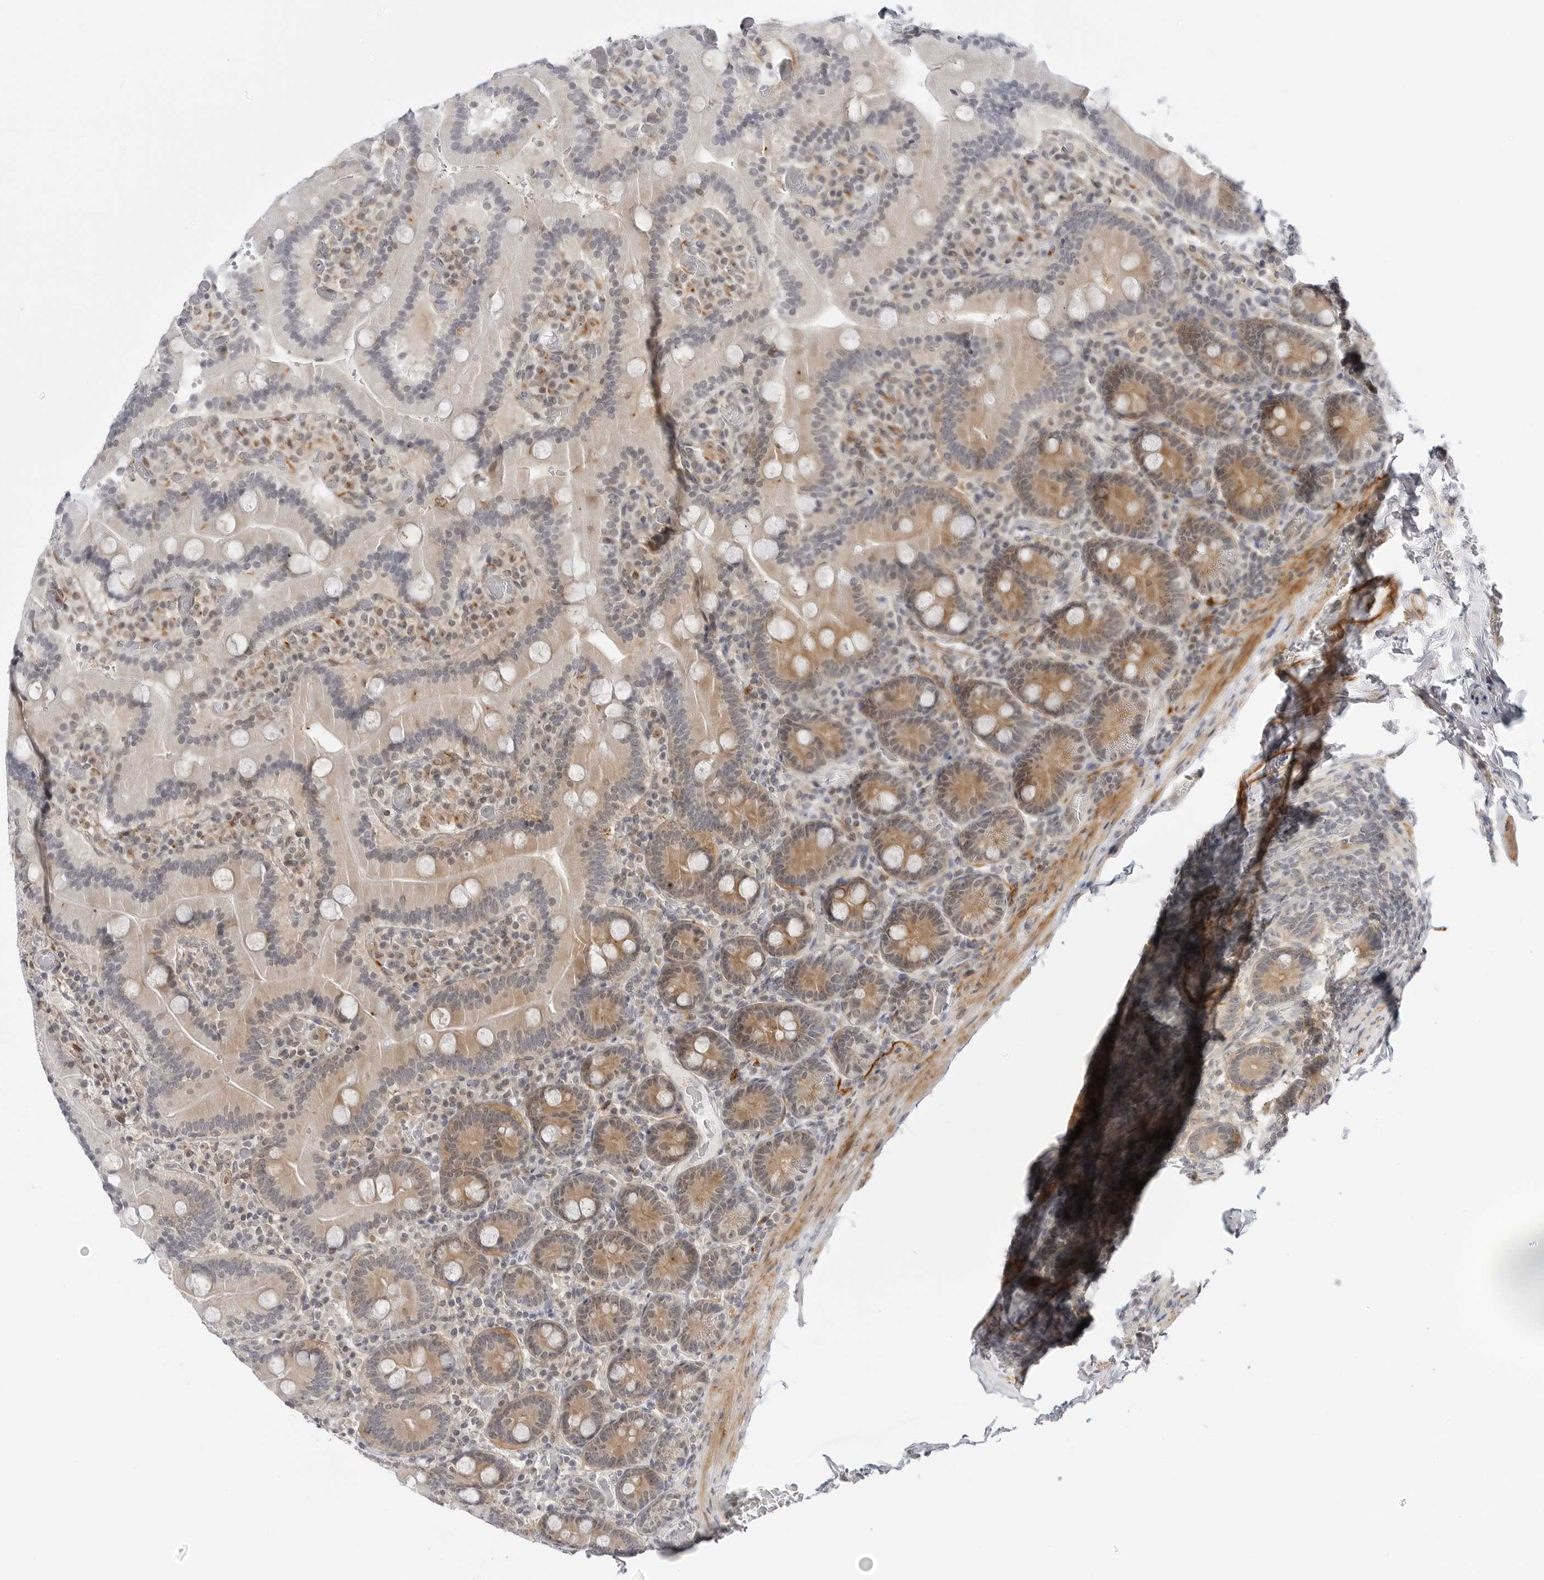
{"staining": {"intensity": "moderate", "quantity": ">75%", "location": "cytoplasmic/membranous"}, "tissue": "duodenum", "cell_type": "Glandular cells", "image_type": "normal", "snomed": [{"axis": "morphology", "description": "Normal tissue, NOS"}, {"axis": "topography", "description": "Duodenum"}], "caption": "A high-resolution histopathology image shows IHC staining of unremarkable duodenum, which reveals moderate cytoplasmic/membranous staining in about >75% of glandular cells.", "gene": "MAP2K5", "patient": {"sex": "female", "age": 62}}